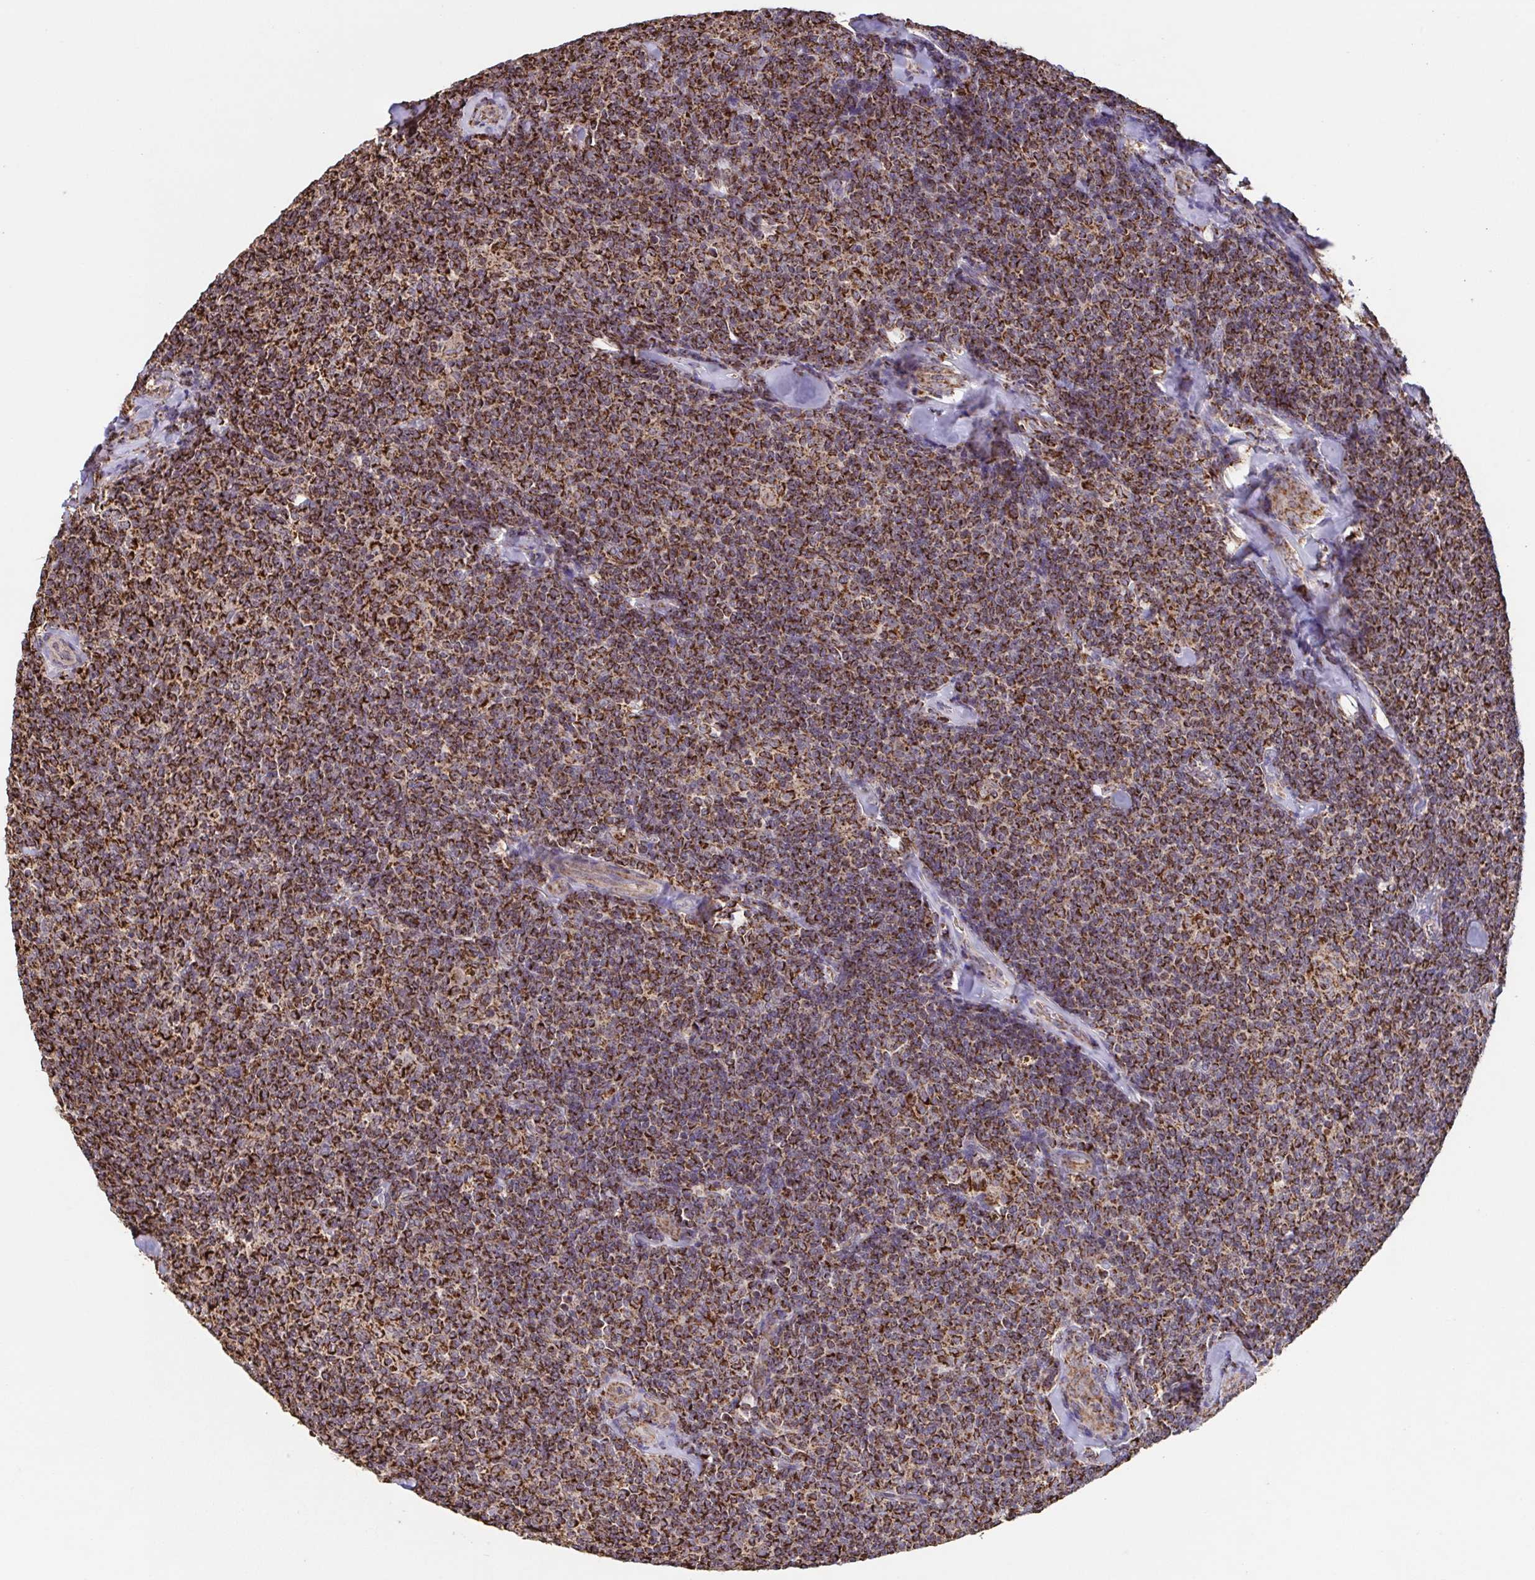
{"staining": {"intensity": "strong", "quantity": ">75%", "location": "cytoplasmic/membranous"}, "tissue": "lymphoma", "cell_type": "Tumor cells", "image_type": "cancer", "snomed": [{"axis": "morphology", "description": "Malignant lymphoma, non-Hodgkin's type, Low grade"}, {"axis": "topography", "description": "Lymph node"}], "caption": "Lymphoma stained with immunohistochemistry displays strong cytoplasmic/membranous staining in approximately >75% of tumor cells. The staining was performed using DAB, with brown indicating positive protein expression. Nuclei are stained blue with hematoxylin.", "gene": "DIP2B", "patient": {"sex": "female", "age": 56}}